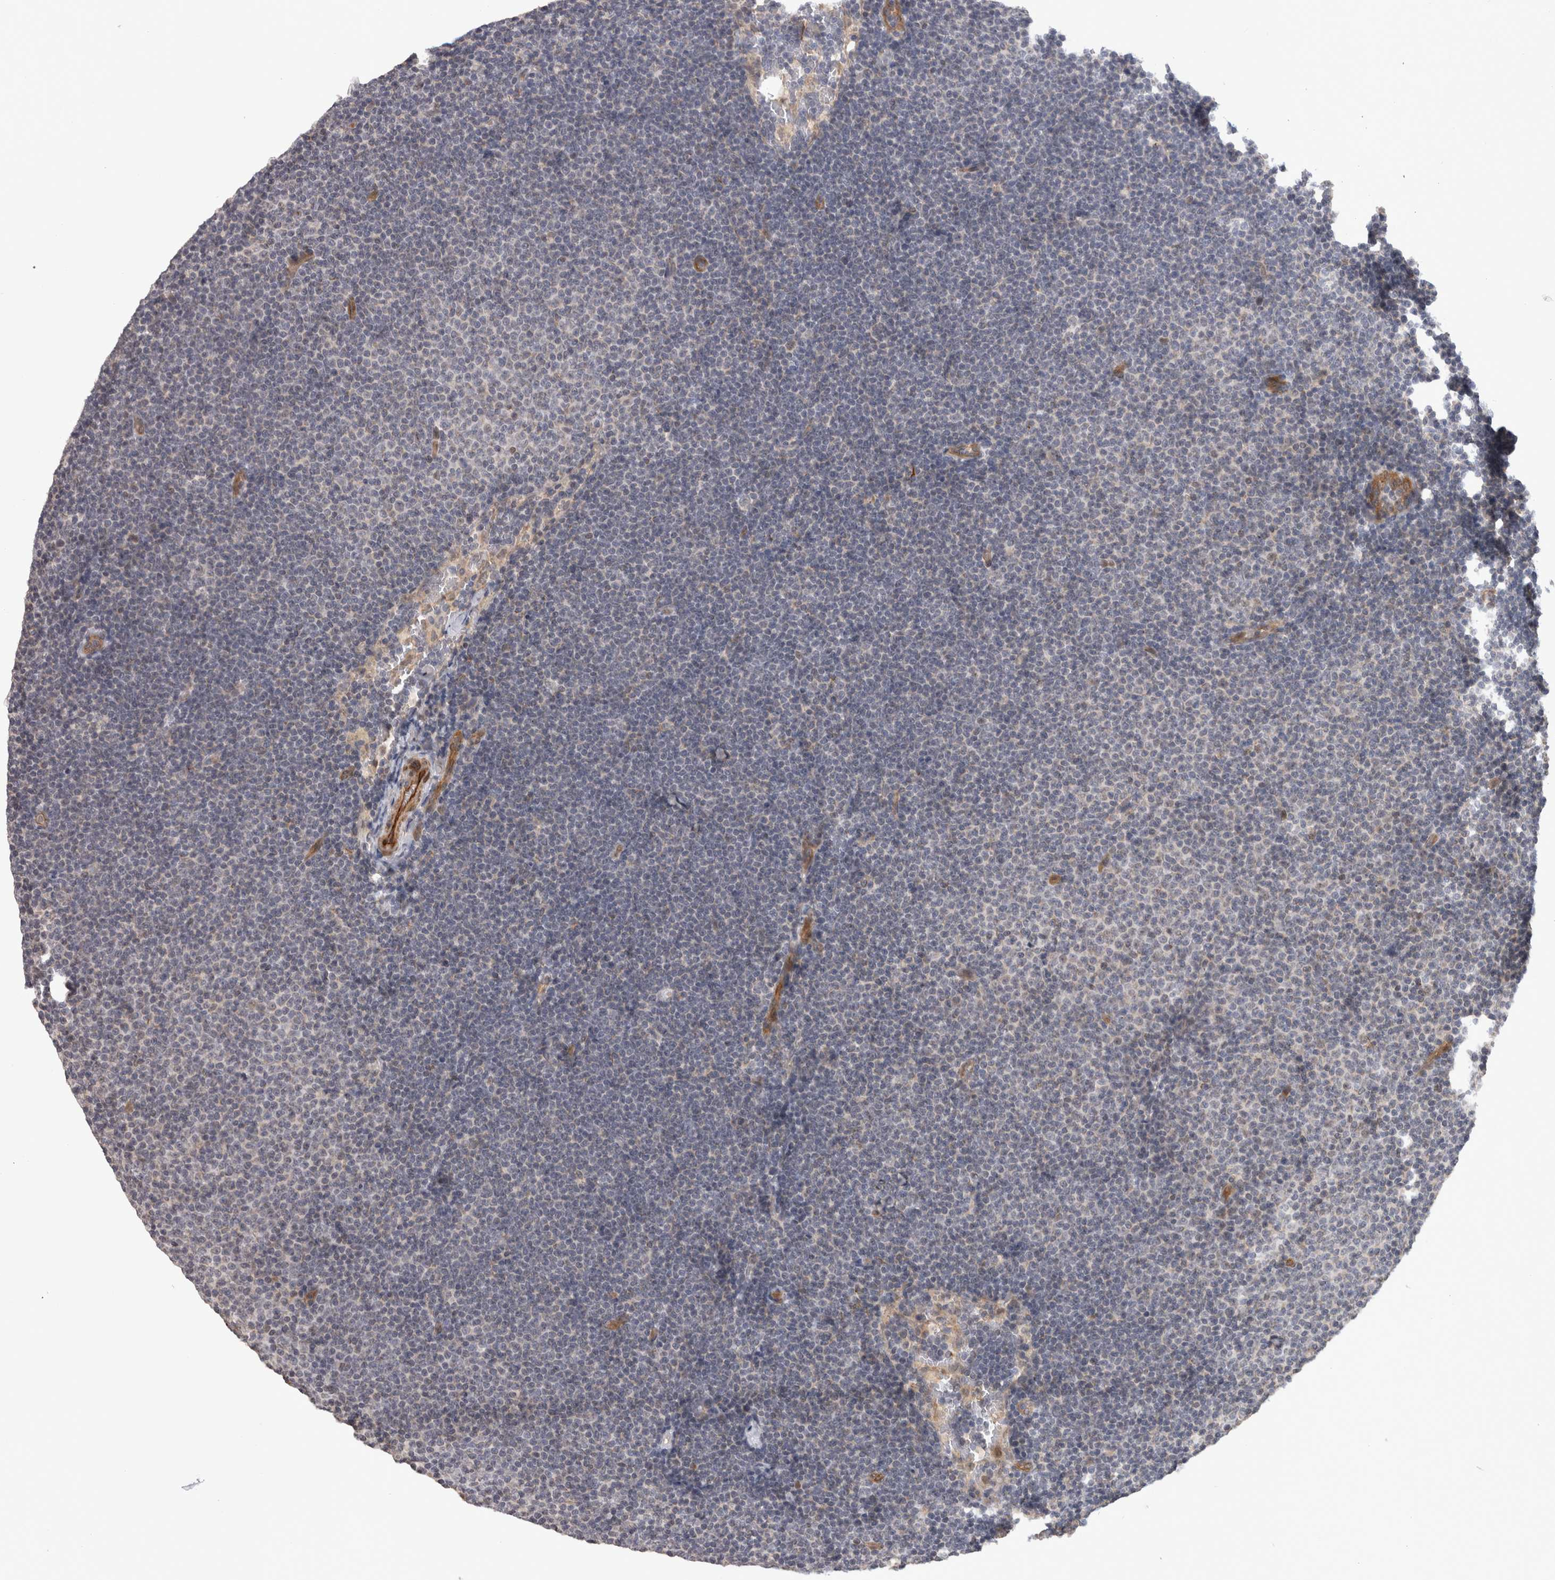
{"staining": {"intensity": "negative", "quantity": "none", "location": "none"}, "tissue": "lymphoma", "cell_type": "Tumor cells", "image_type": "cancer", "snomed": [{"axis": "morphology", "description": "Malignant lymphoma, non-Hodgkin's type, Low grade"}, {"axis": "topography", "description": "Lymph node"}], "caption": "This is a histopathology image of IHC staining of malignant lymphoma, non-Hodgkin's type (low-grade), which shows no expression in tumor cells.", "gene": "RMDN1", "patient": {"sex": "female", "age": 53}}